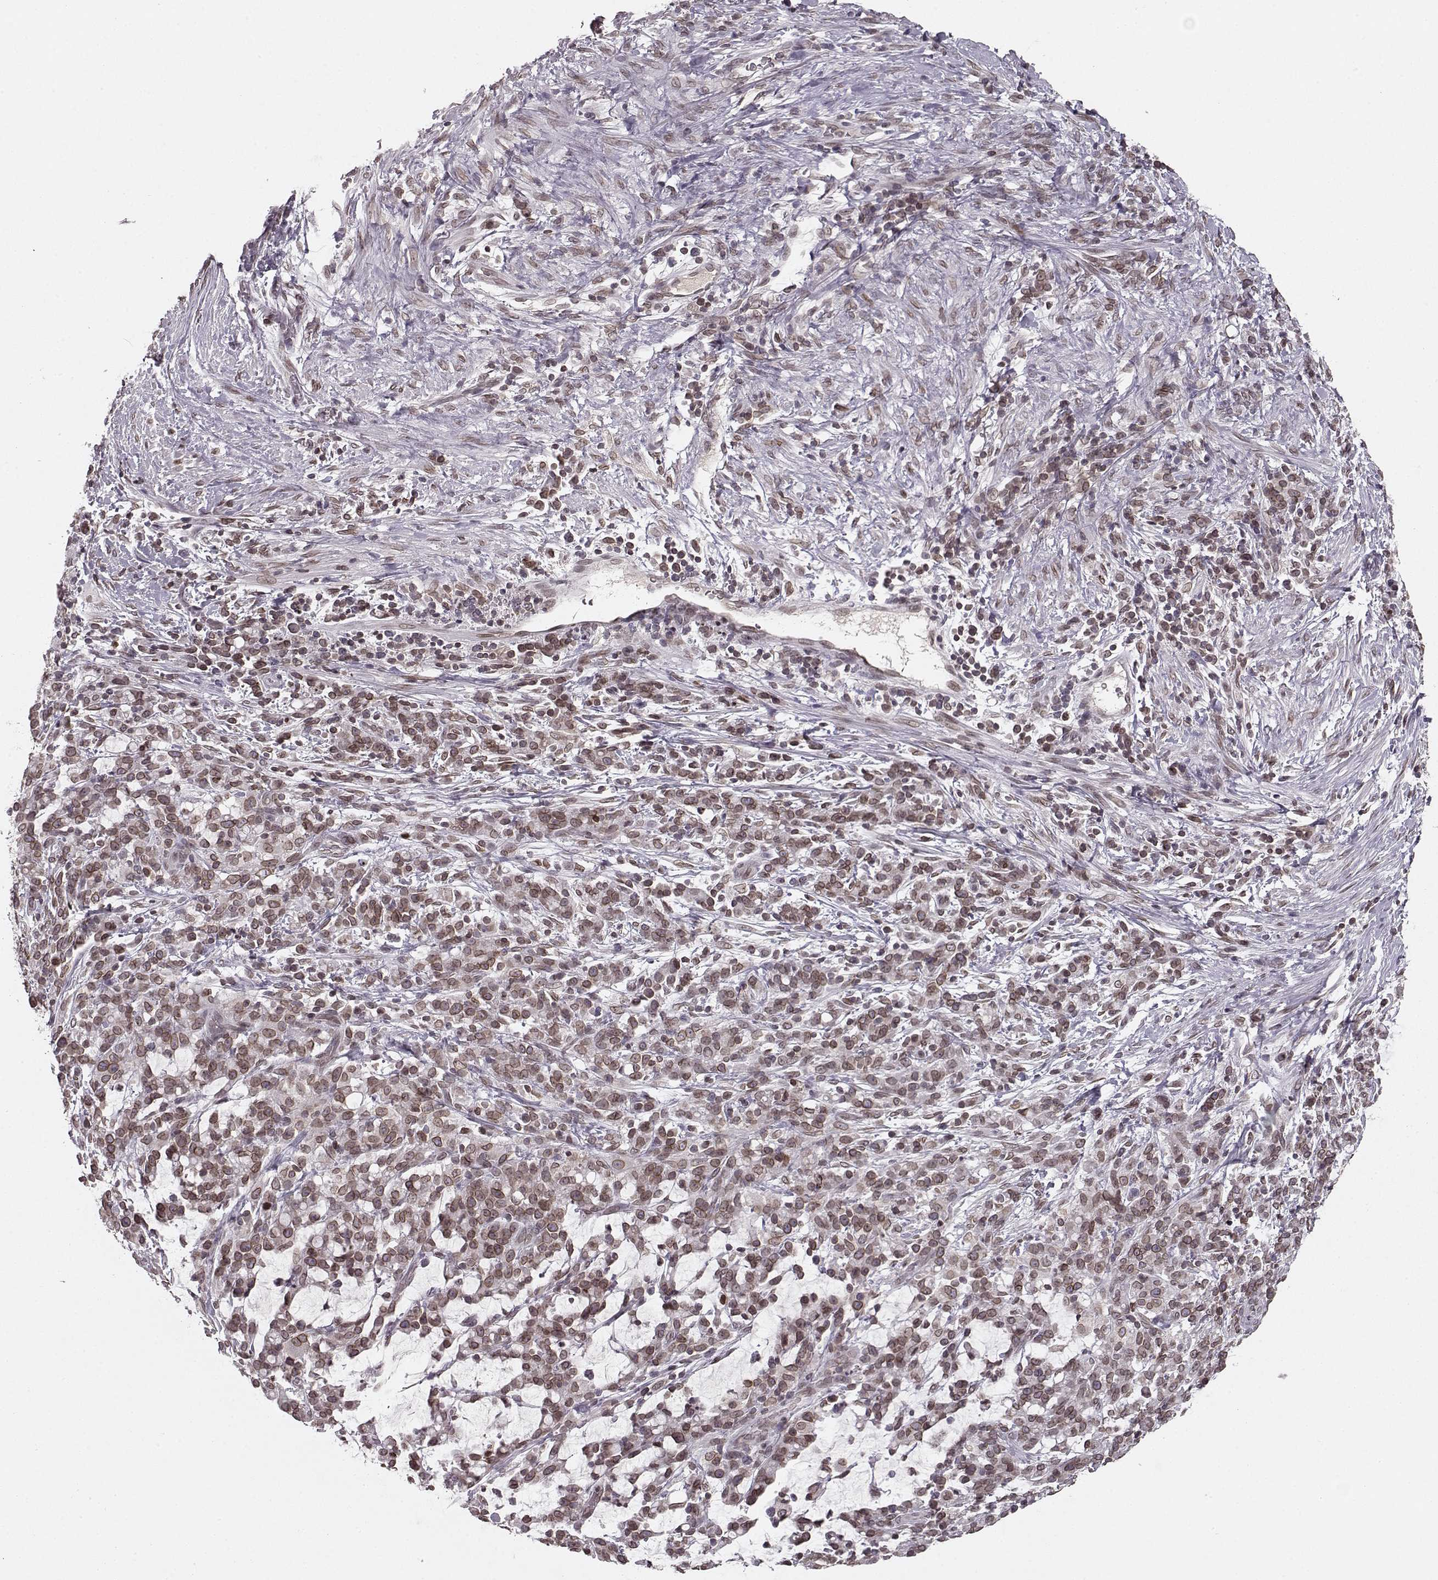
{"staining": {"intensity": "moderate", "quantity": "25%-75%", "location": "cytoplasmic/membranous,nuclear"}, "tissue": "stomach cancer", "cell_type": "Tumor cells", "image_type": "cancer", "snomed": [{"axis": "morphology", "description": "Adenocarcinoma, NOS"}, {"axis": "topography", "description": "Stomach"}], "caption": "Stomach adenocarcinoma tissue reveals moderate cytoplasmic/membranous and nuclear positivity in approximately 25%-75% of tumor cells", "gene": "DCAF12", "patient": {"sex": "female", "age": 57}}